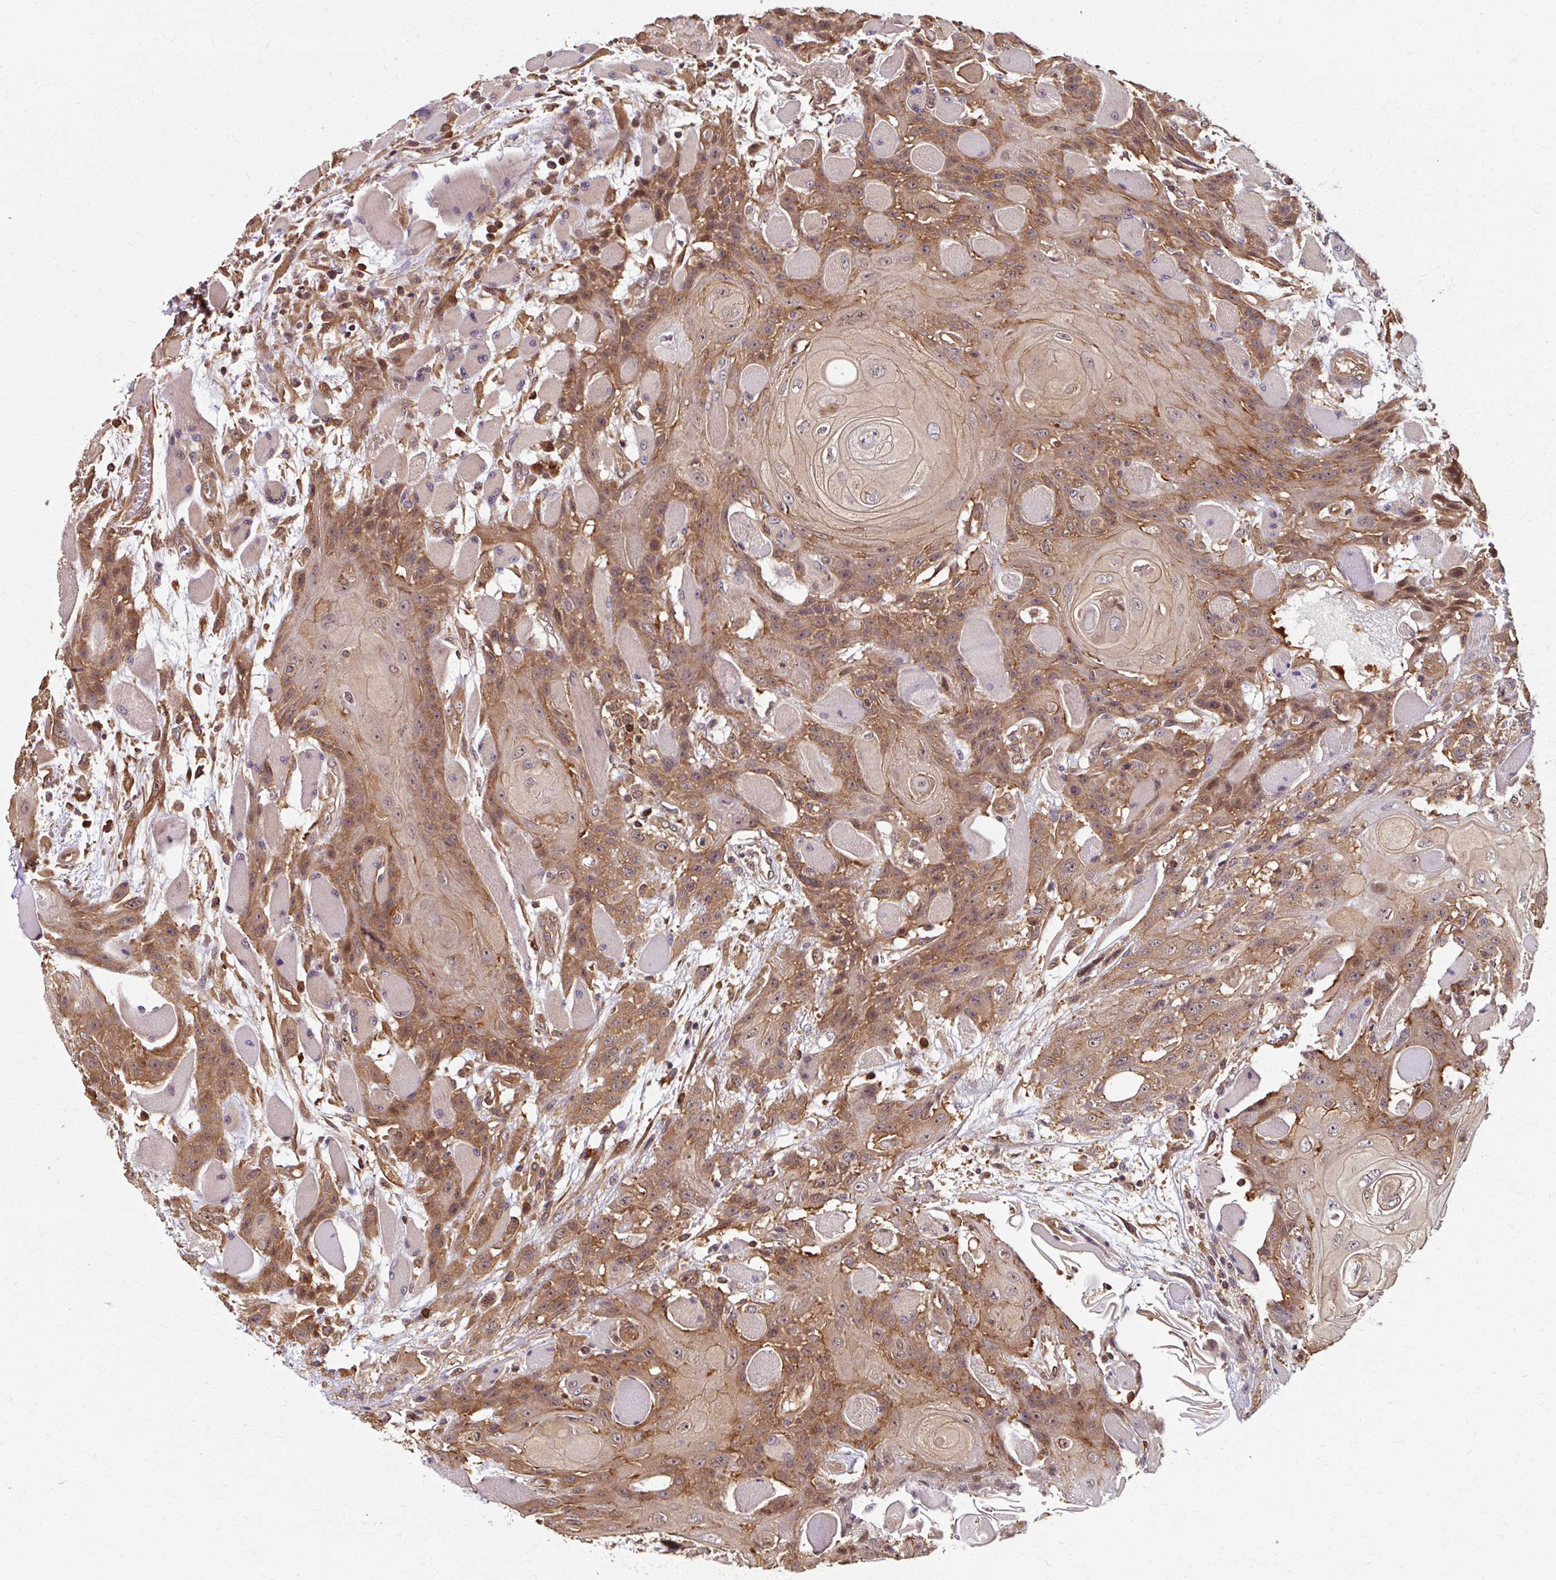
{"staining": {"intensity": "moderate", "quantity": "25%-75%", "location": "nuclear"}, "tissue": "head and neck cancer", "cell_type": "Tumor cells", "image_type": "cancer", "snomed": [{"axis": "morphology", "description": "Squamous cell carcinoma, NOS"}, {"axis": "topography", "description": "Head-Neck"}], "caption": "Moderate nuclear protein staining is seen in approximately 25%-75% of tumor cells in squamous cell carcinoma (head and neck).", "gene": "ZNF555", "patient": {"sex": "female", "age": 43}}